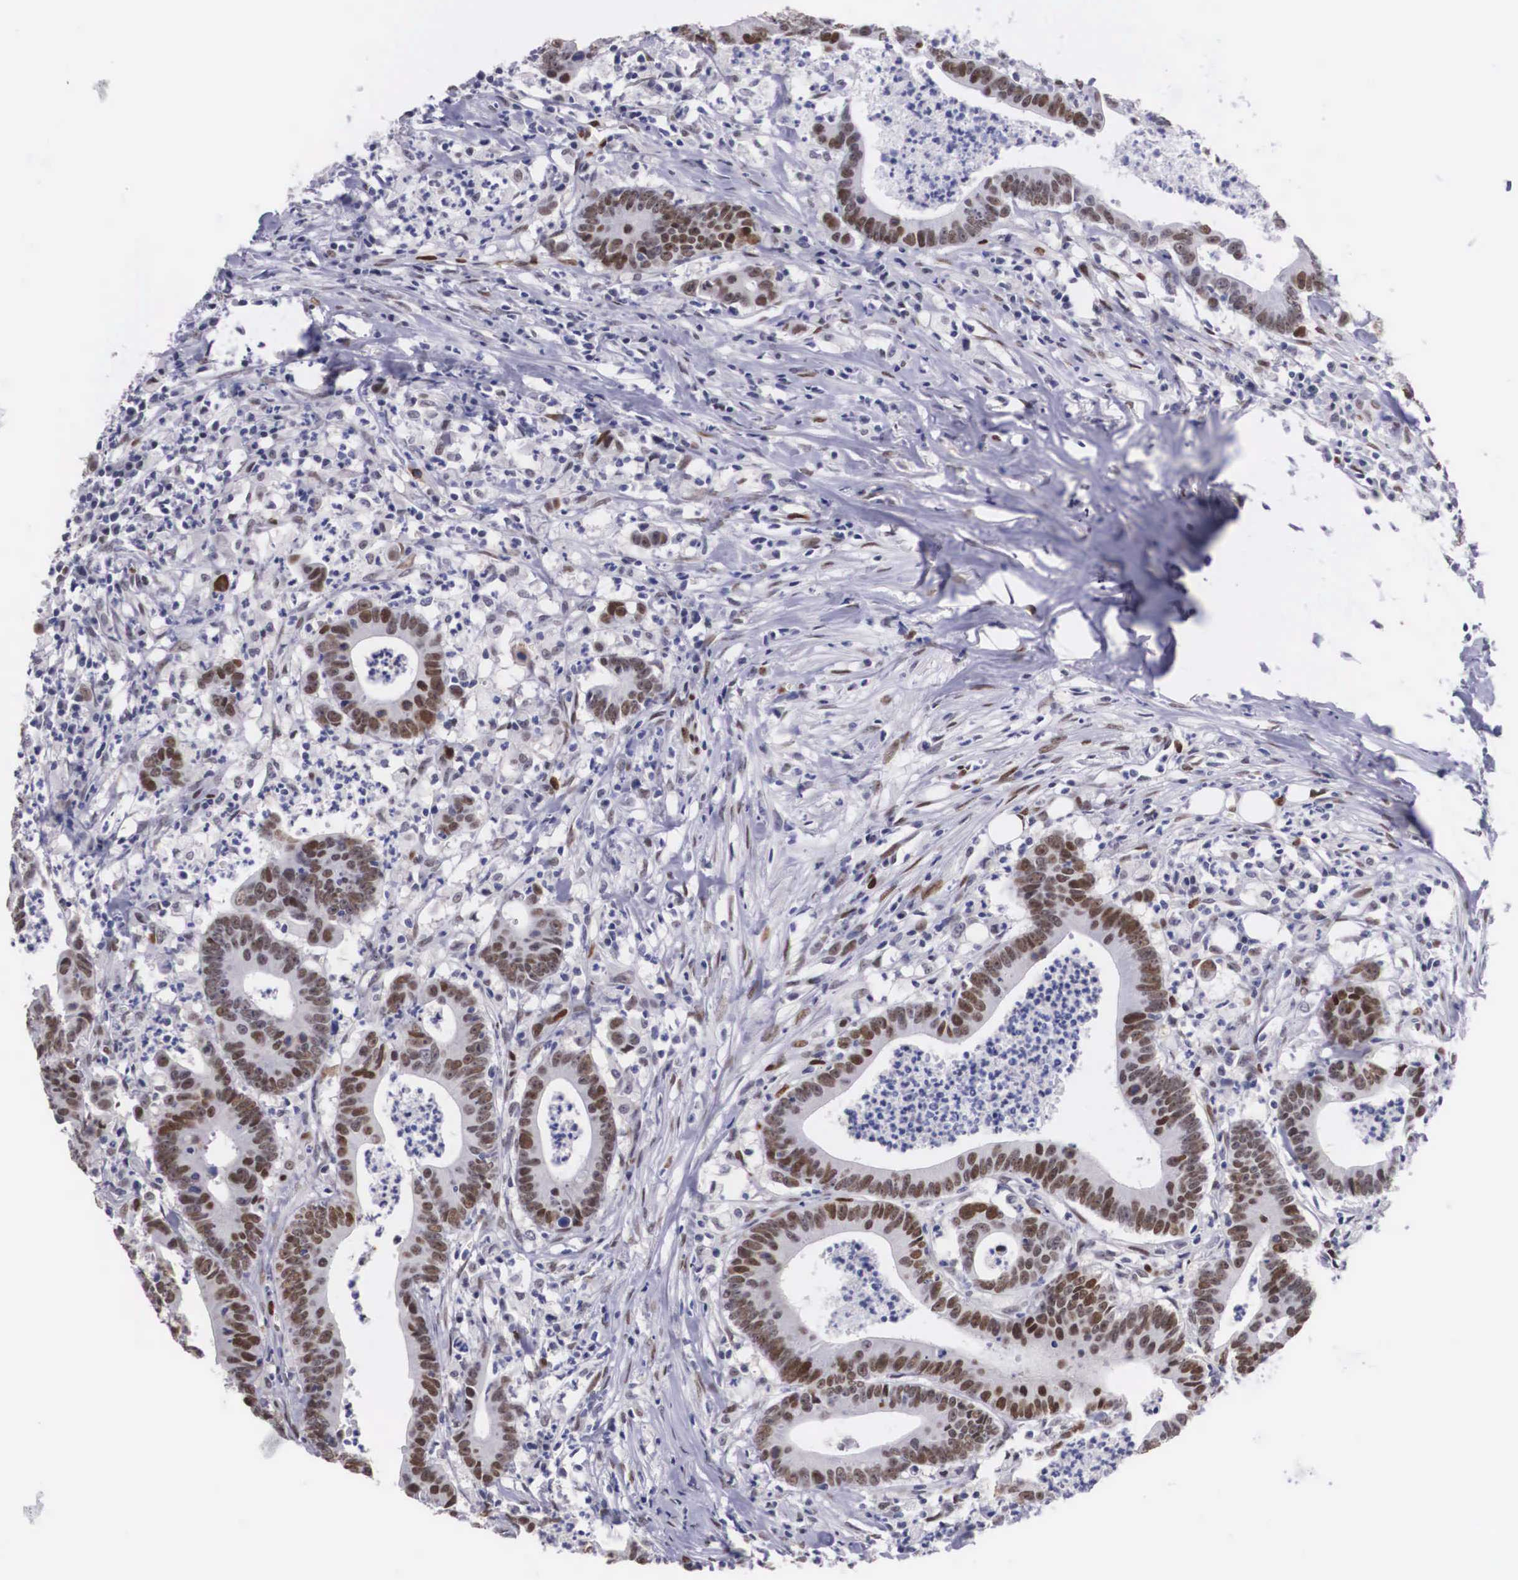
{"staining": {"intensity": "strong", "quantity": ">75%", "location": "none"}, "tissue": "colorectal cancer", "cell_type": "Tumor cells", "image_type": "cancer", "snomed": [{"axis": "morphology", "description": "Adenocarcinoma, NOS"}, {"axis": "topography", "description": "Colon"}], "caption": "Tumor cells exhibit high levels of strong None staining in approximately >75% of cells in human adenocarcinoma (colorectal). (DAB (3,3'-diaminobenzidine) IHC with brightfield microscopy, high magnification).", "gene": "KHDRBS3", "patient": {"sex": "male", "age": 55}}